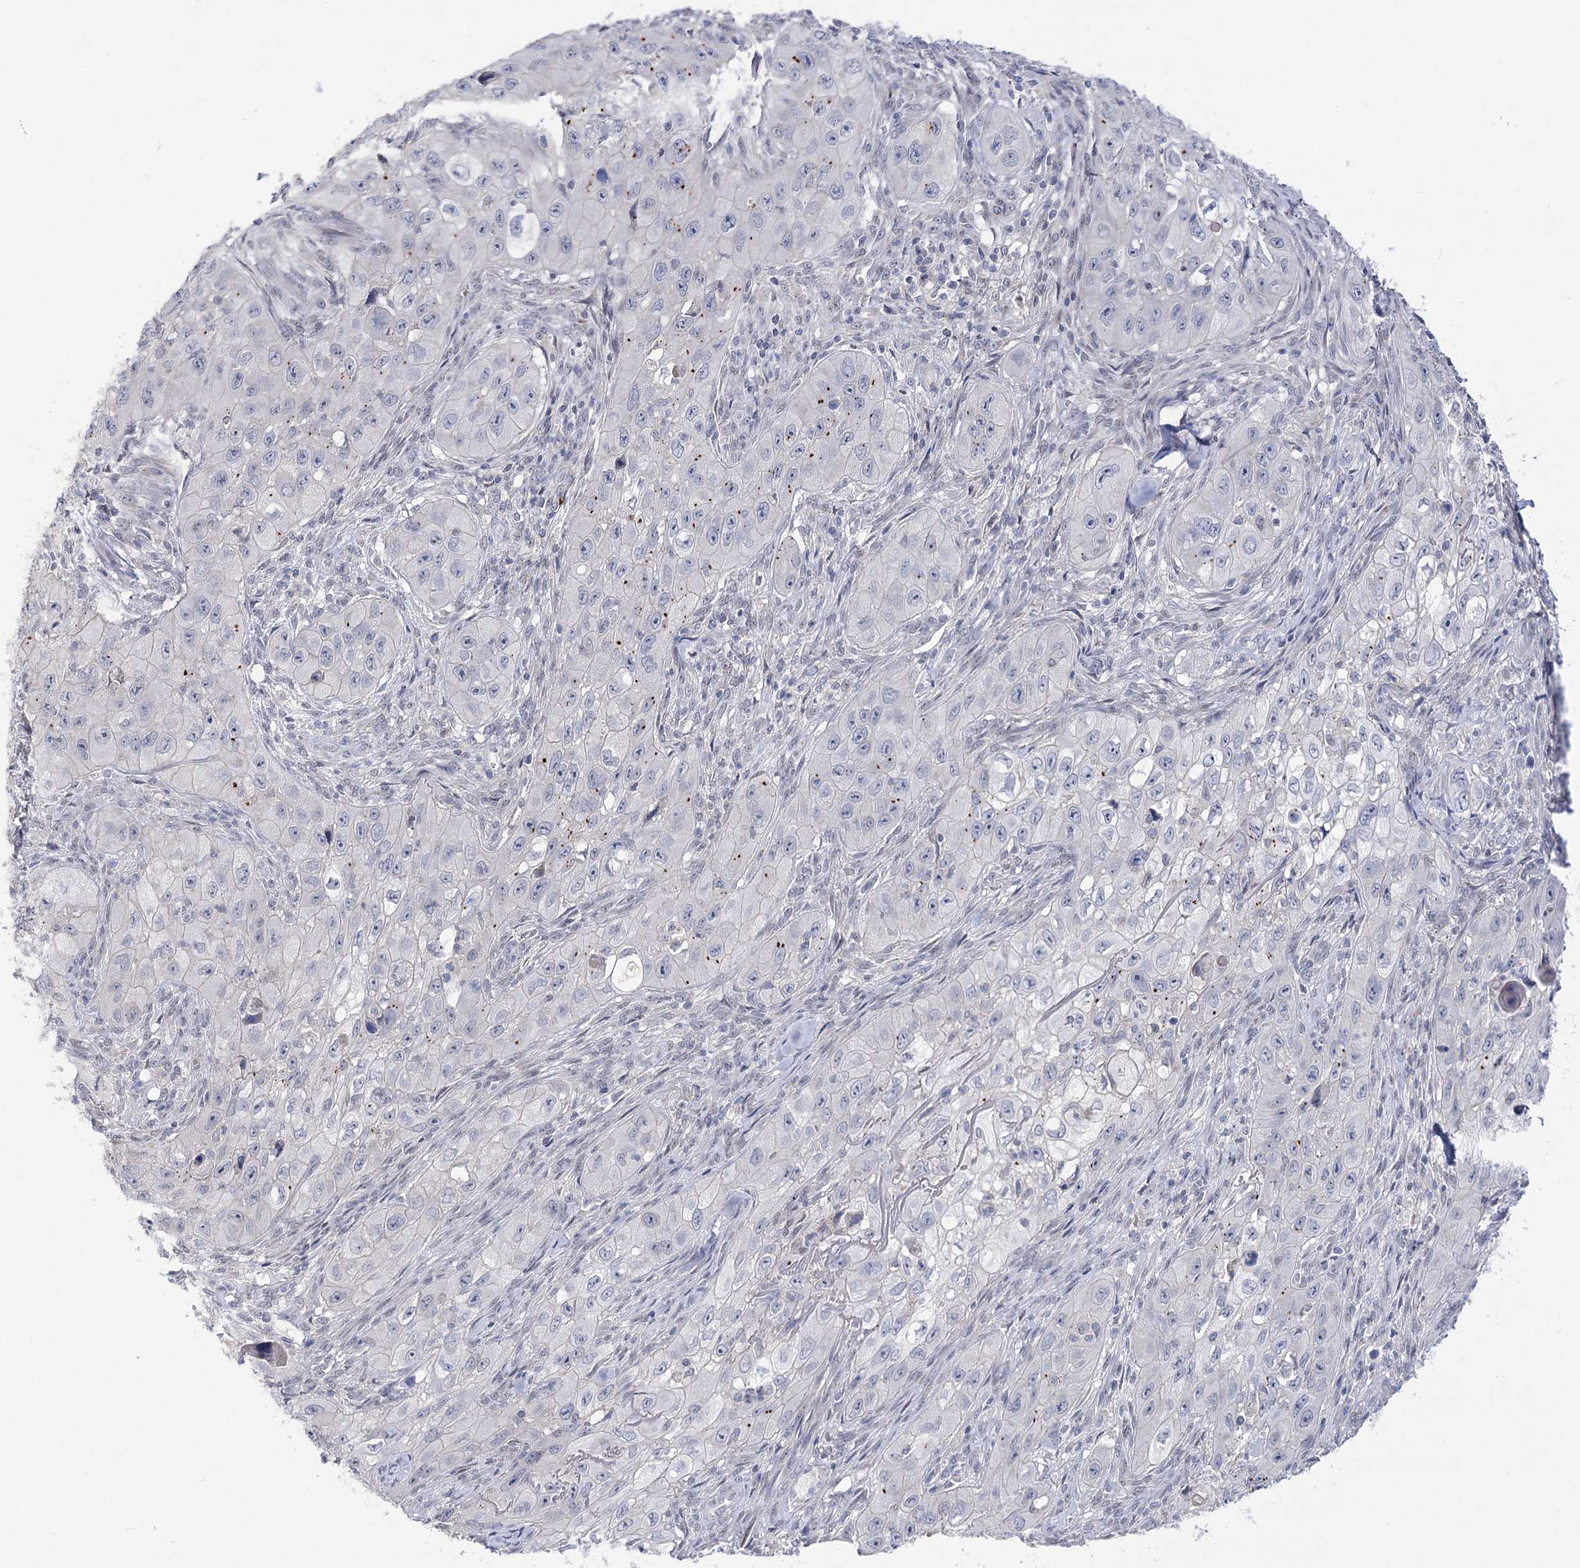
{"staining": {"intensity": "negative", "quantity": "none", "location": "none"}, "tissue": "skin cancer", "cell_type": "Tumor cells", "image_type": "cancer", "snomed": [{"axis": "morphology", "description": "Squamous cell carcinoma, NOS"}, {"axis": "topography", "description": "Skin"}, {"axis": "topography", "description": "Subcutis"}], "caption": "An IHC histopathology image of skin cancer (squamous cell carcinoma) is shown. There is no staining in tumor cells of skin cancer (squamous cell carcinoma).", "gene": "ATP10B", "patient": {"sex": "male", "age": 73}}